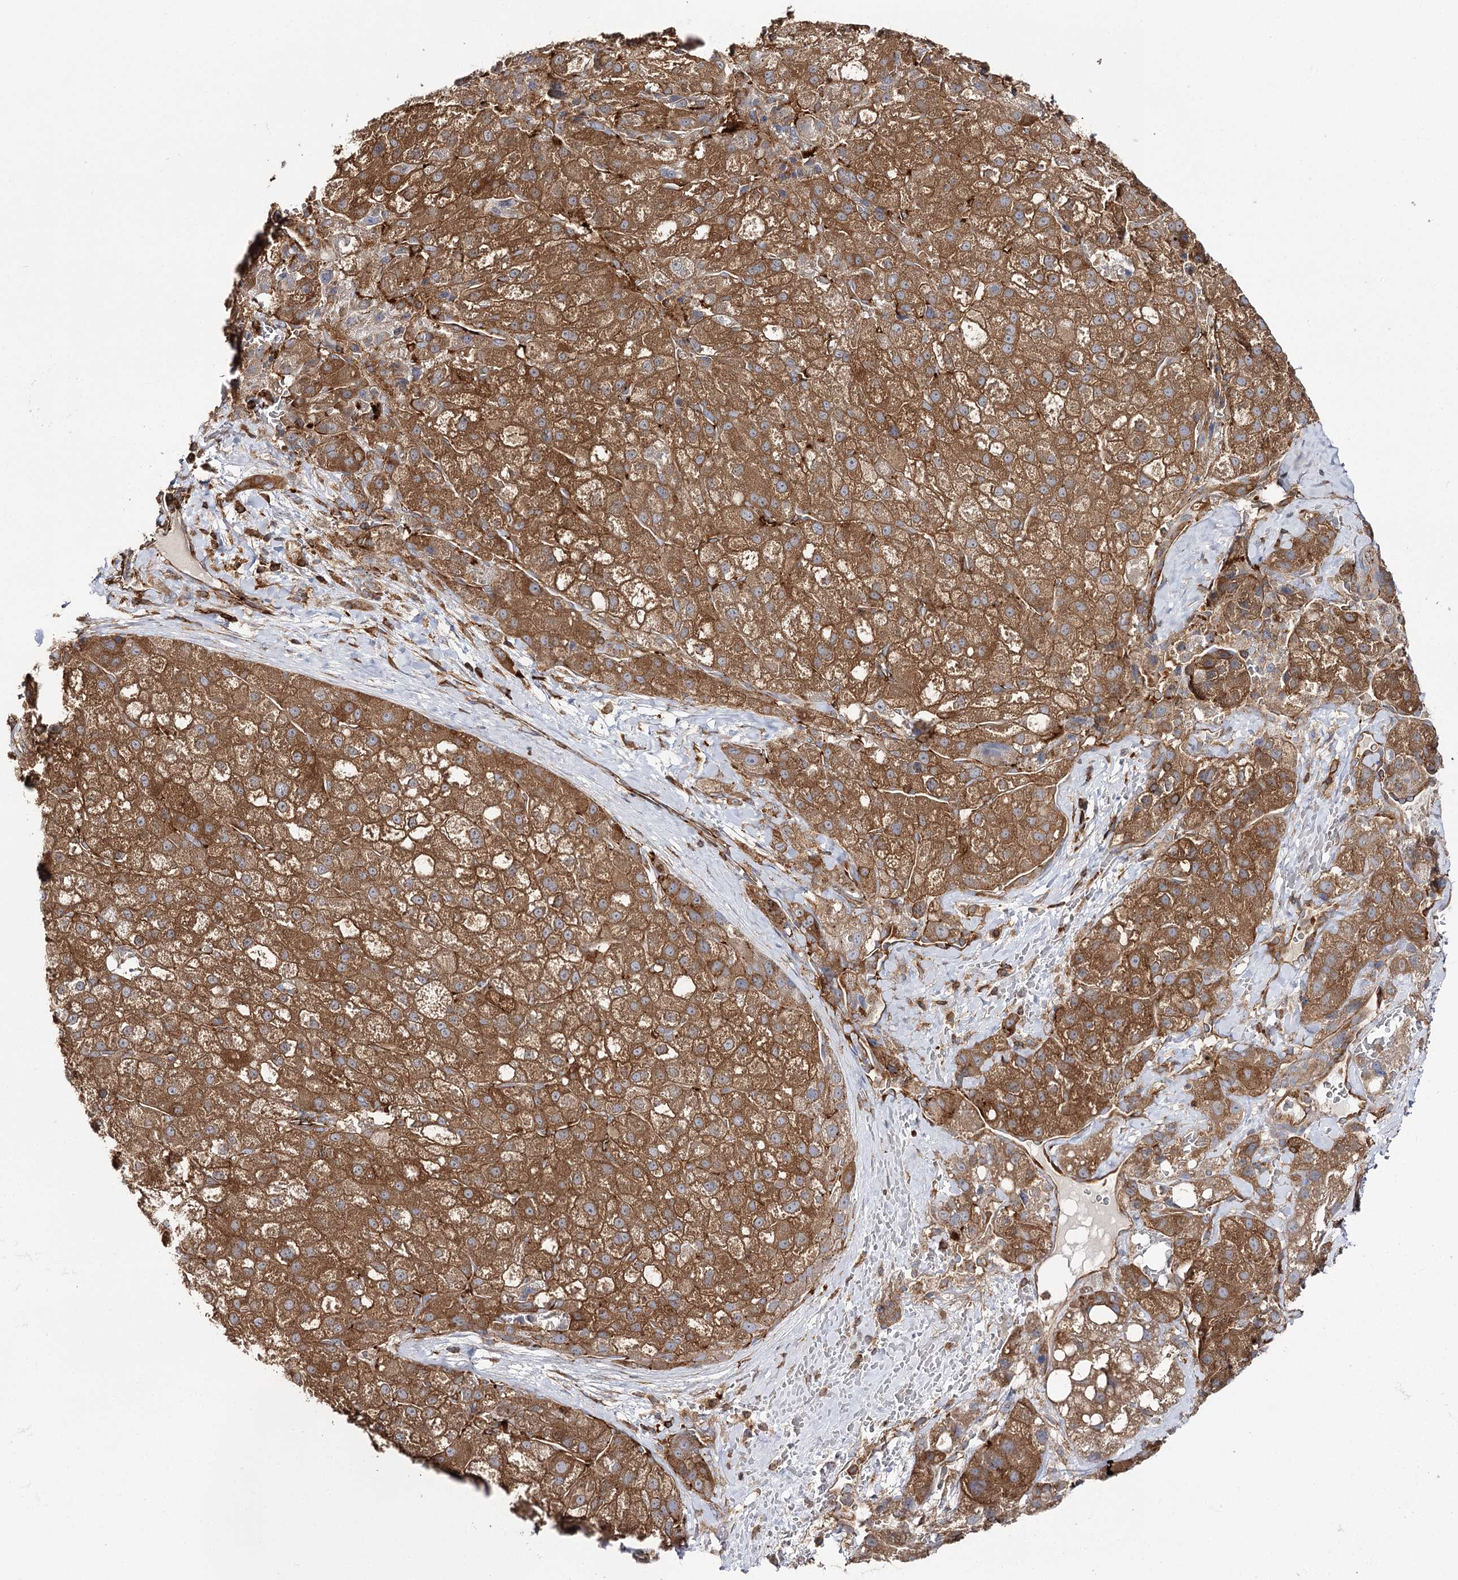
{"staining": {"intensity": "moderate", "quantity": ">75%", "location": "cytoplasmic/membranous"}, "tissue": "liver cancer", "cell_type": "Tumor cells", "image_type": "cancer", "snomed": [{"axis": "morphology", "description": "Normal tissue, NOS"}, {"axis": "morphology", "description": "Carcinoma, Hepatocellular, NOS"}, {"axis": "topography", "description": "Liver"}], "caption": "DAB (3,3'-diaminobenzidine) immunohistochemical staining of liver cancer (hepatocellular carcinoma) exhibits moderate cytoplasmic/membranous protein staining in about >75% of tumor cells.", "gene": "SEC24B", "patient": {"sex": "male", "age": 57}}